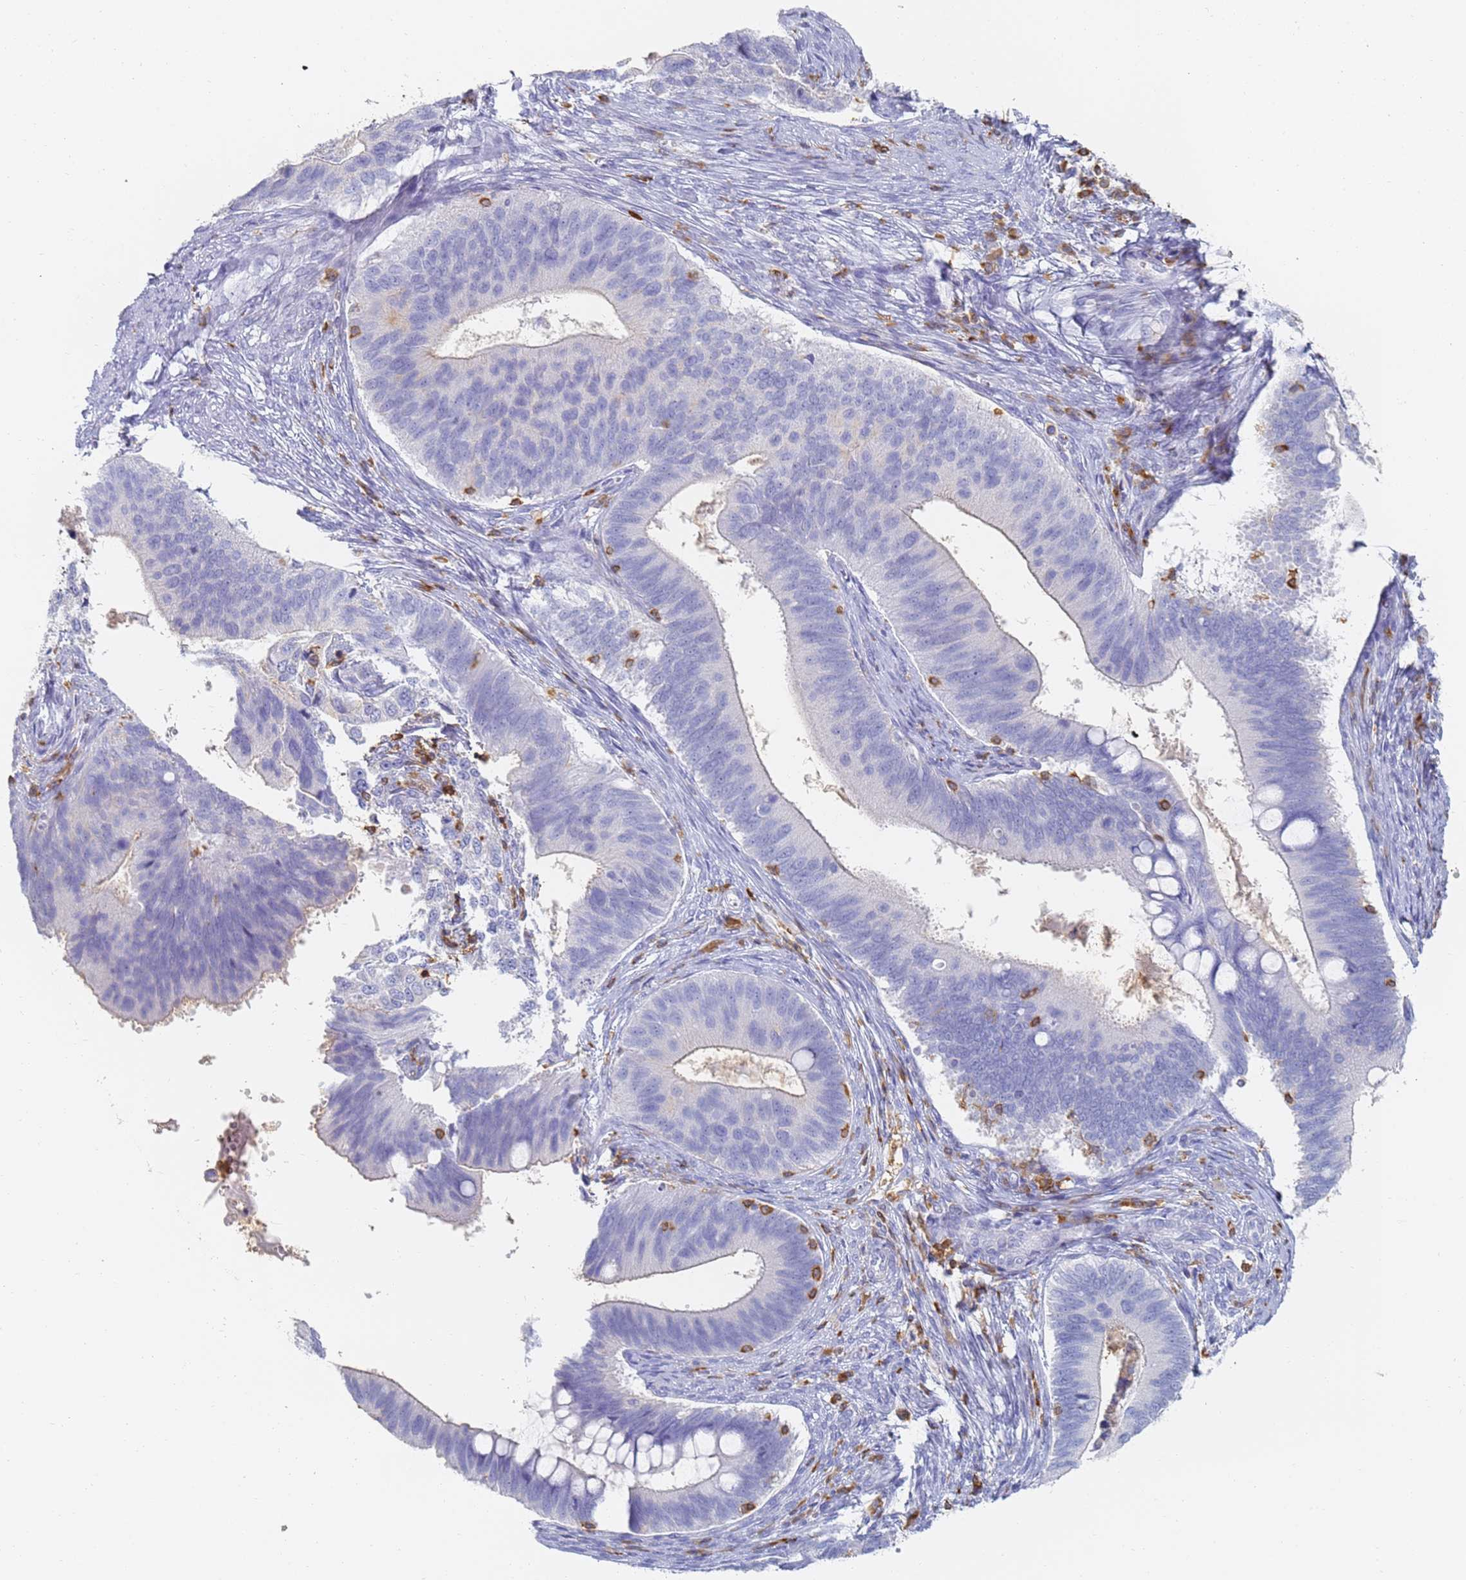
{"staining": {"intensity": "negative", "quantity": "none", "location": "none"}, "tissue": "cervical cancer", "cell_type": "Tumor cells", "image_type": "cancer", "snomed": [{"axis": "morphology", "description": "Adenocarcinoma, NOS"}, {"axis": "topography", "description": "Cervix"}], "caption": "Tumor cells are negative for brown protein staining in cervical cancer (adenocarcinoma).", "gene": "BIN2", "patient": {"sex": "female", "age": 42}}